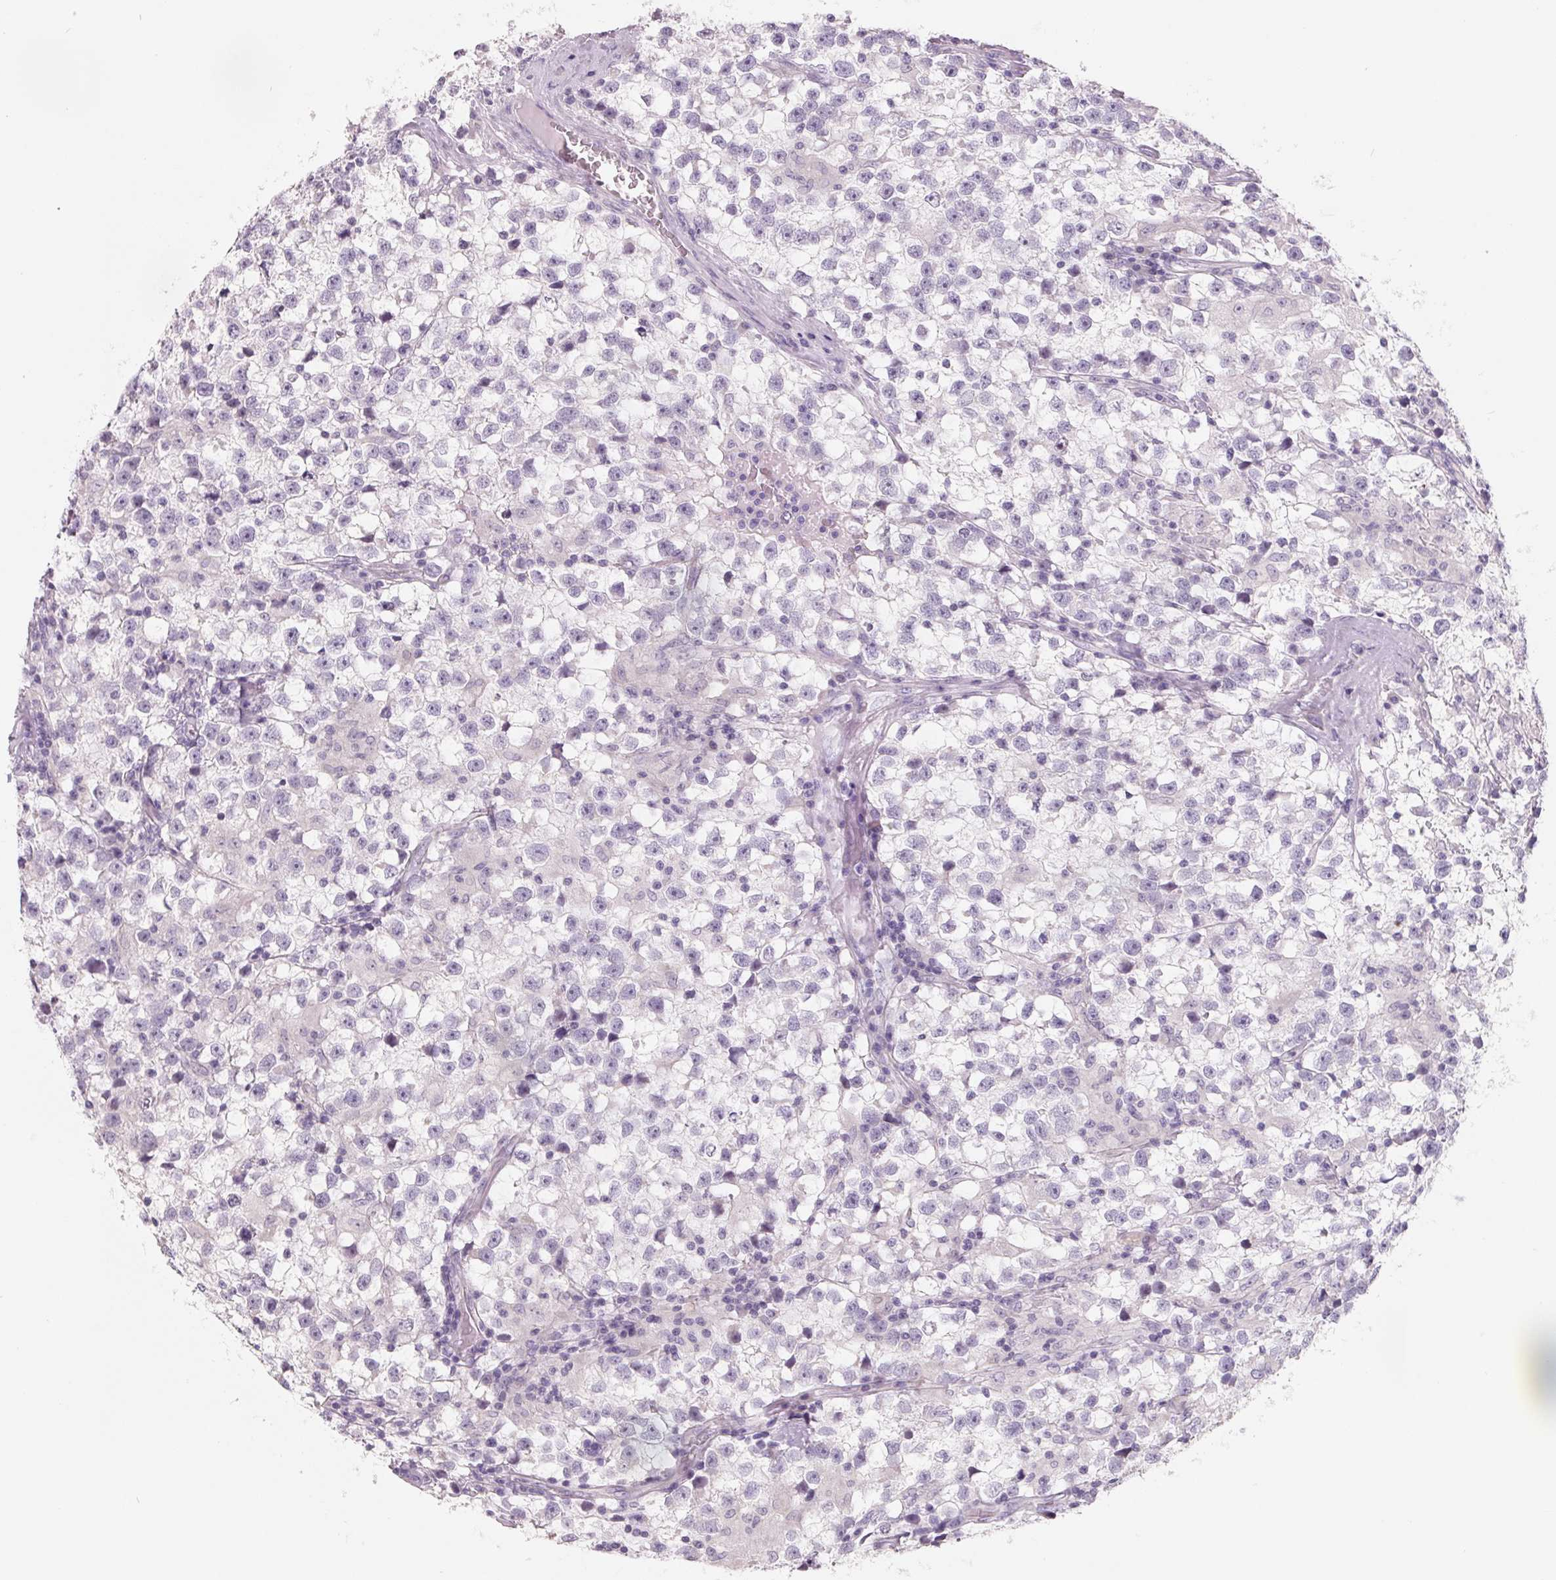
{"staining": {"intensity": "negative", "quantity": "none", "location": "none"}, "tissue": "testis cancer", "cell_type": "Tumor cells", "image_type": "cancer", "snomed": [{"axis": "morphology", "description": "Seminoma, NOS"}, {"axis": "topography", "description": "Testis"}], "caption": "There is no significant staining in tumor cells of testis cancer (seminoma).", "gene": "FTCD", "patient": {"sex": "male", "age": 31}}